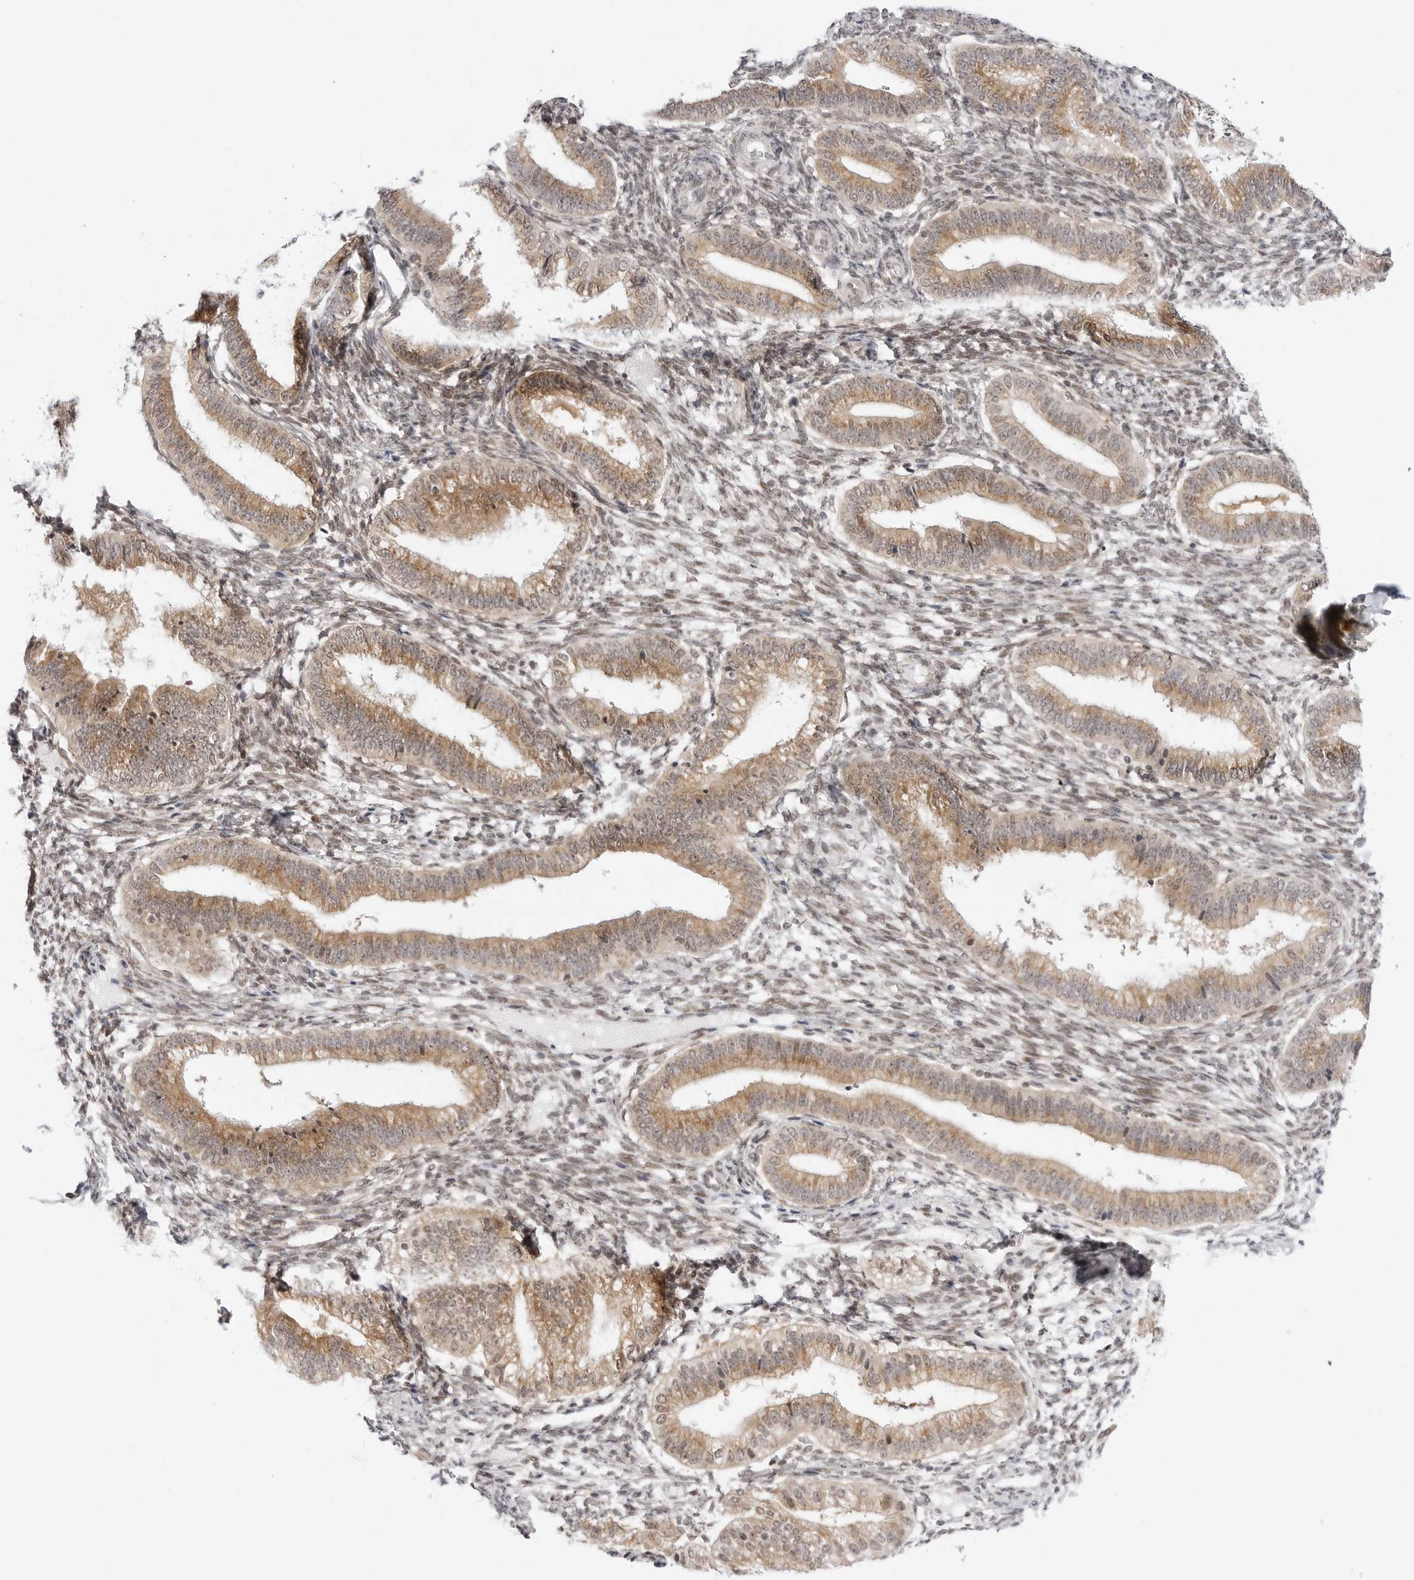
{"staining": {"intensity": "weak", "quantity": "25%-75%", "location": "nuclear"}, "tissue": "endometrium", "cell_type": "Cells in endometrial stroma", "image_type": "normal", "snomed": [{"axis": "morphology", "description": "Normal tissue, NOS"}, {"axis": "topography", "description": "Endometrium"}], "caption": "Immunohistochemical staining of unremarkable endometrium displays weak nuclear protein positivity in about 25%-75% of cells in endometrial stroma.", "gene": "PPP2R5C", "patient": {"sex": "female", "age": 39}}